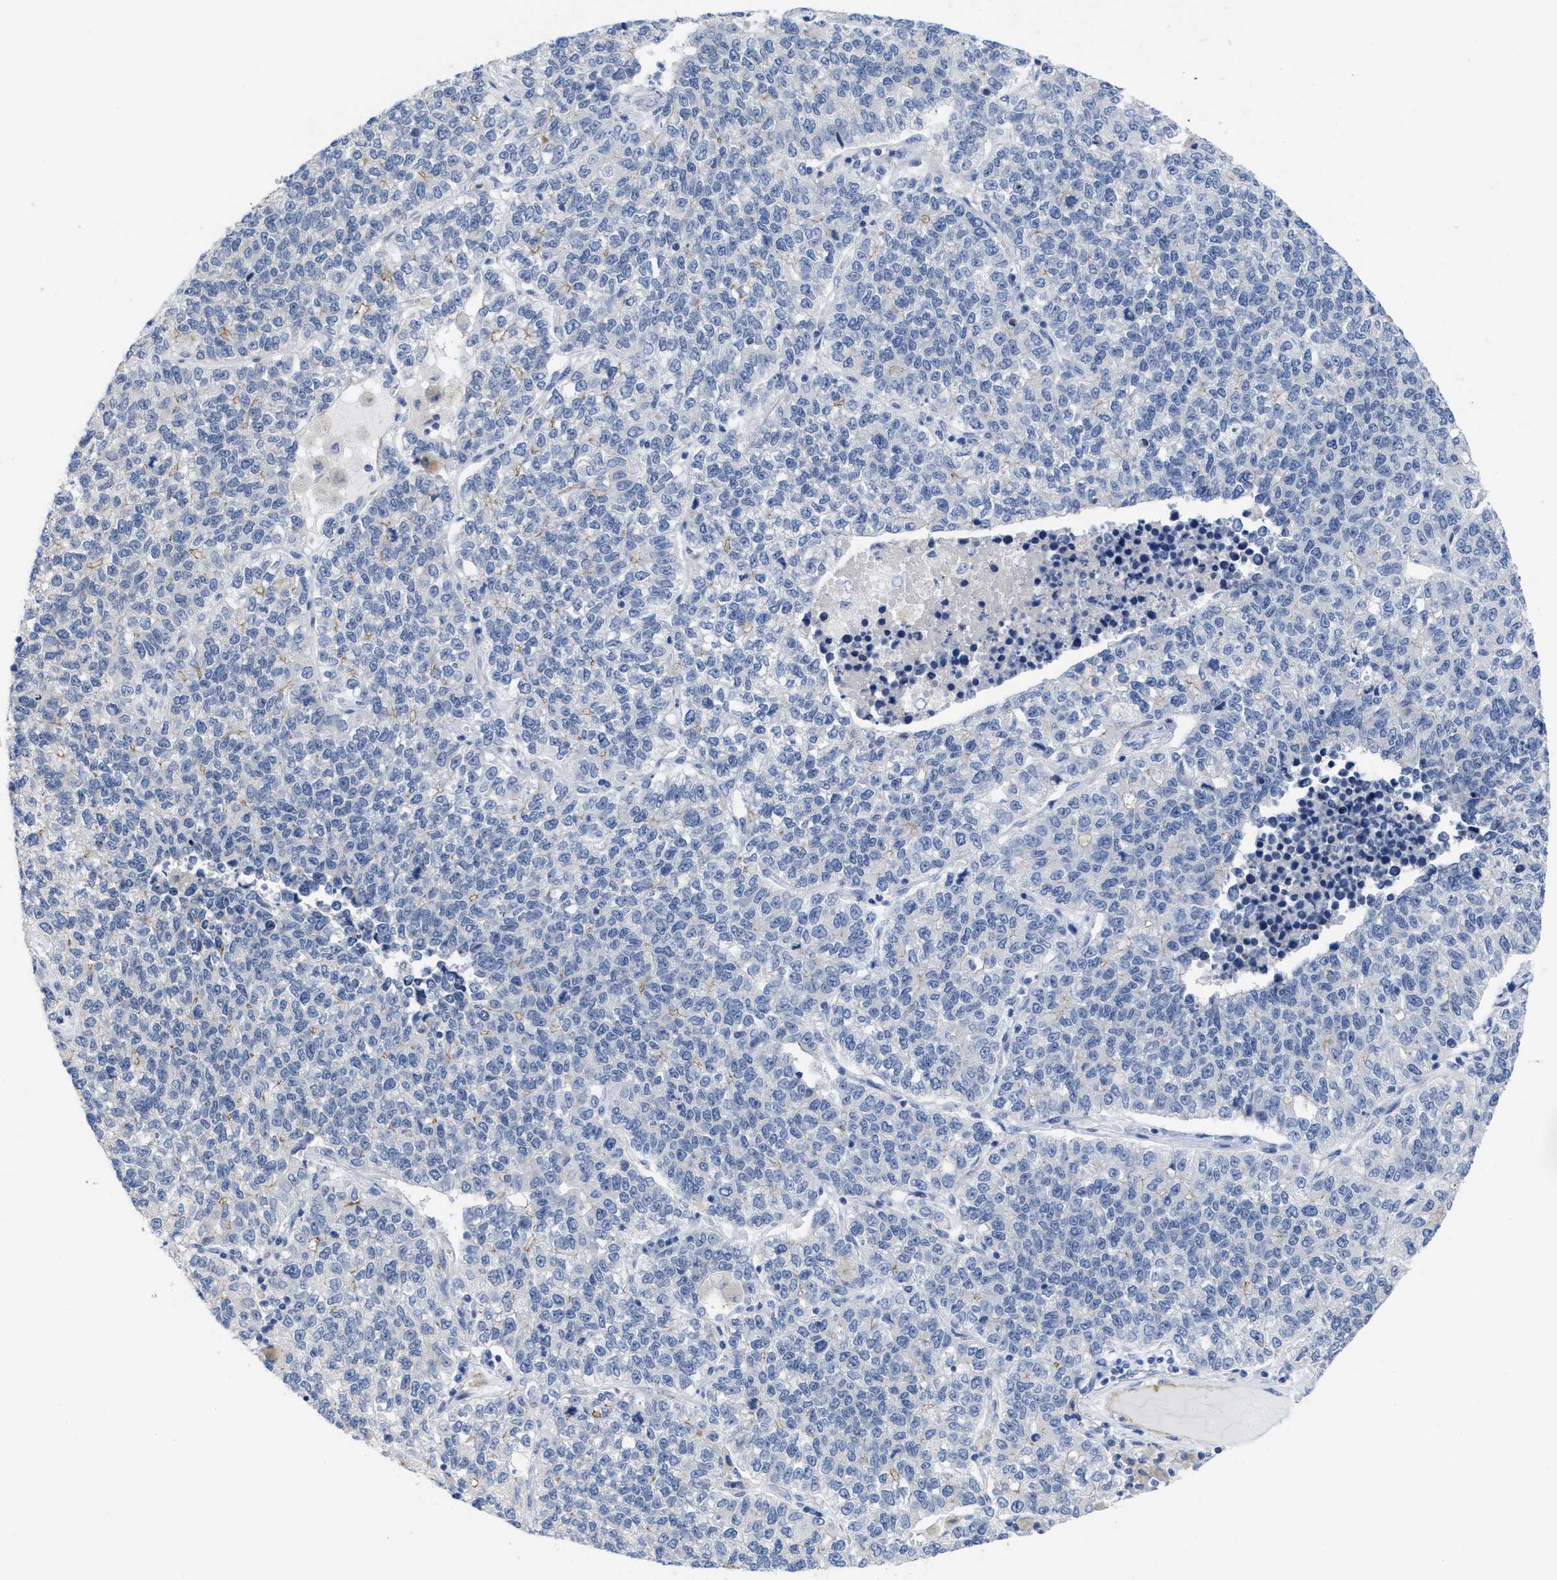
{"staining": {"intensity": "negative", "quantity": "none", "location": "none"}, "tissue": "lung cancer", "cell_type": "Tumor cells", "image_type": "cancer", "snomed": [{"axis": "morphology", "description": "Adenocarcinoma, NOS"}, {"axis": "topography", "description": "Lung"}], "caption": "Human adenocarcinoma (lung) stained for a protein using IHC displays no expression in tumor cells.", "gene": "ACKR1", "patient": {"sex": "male", "age": 49}}